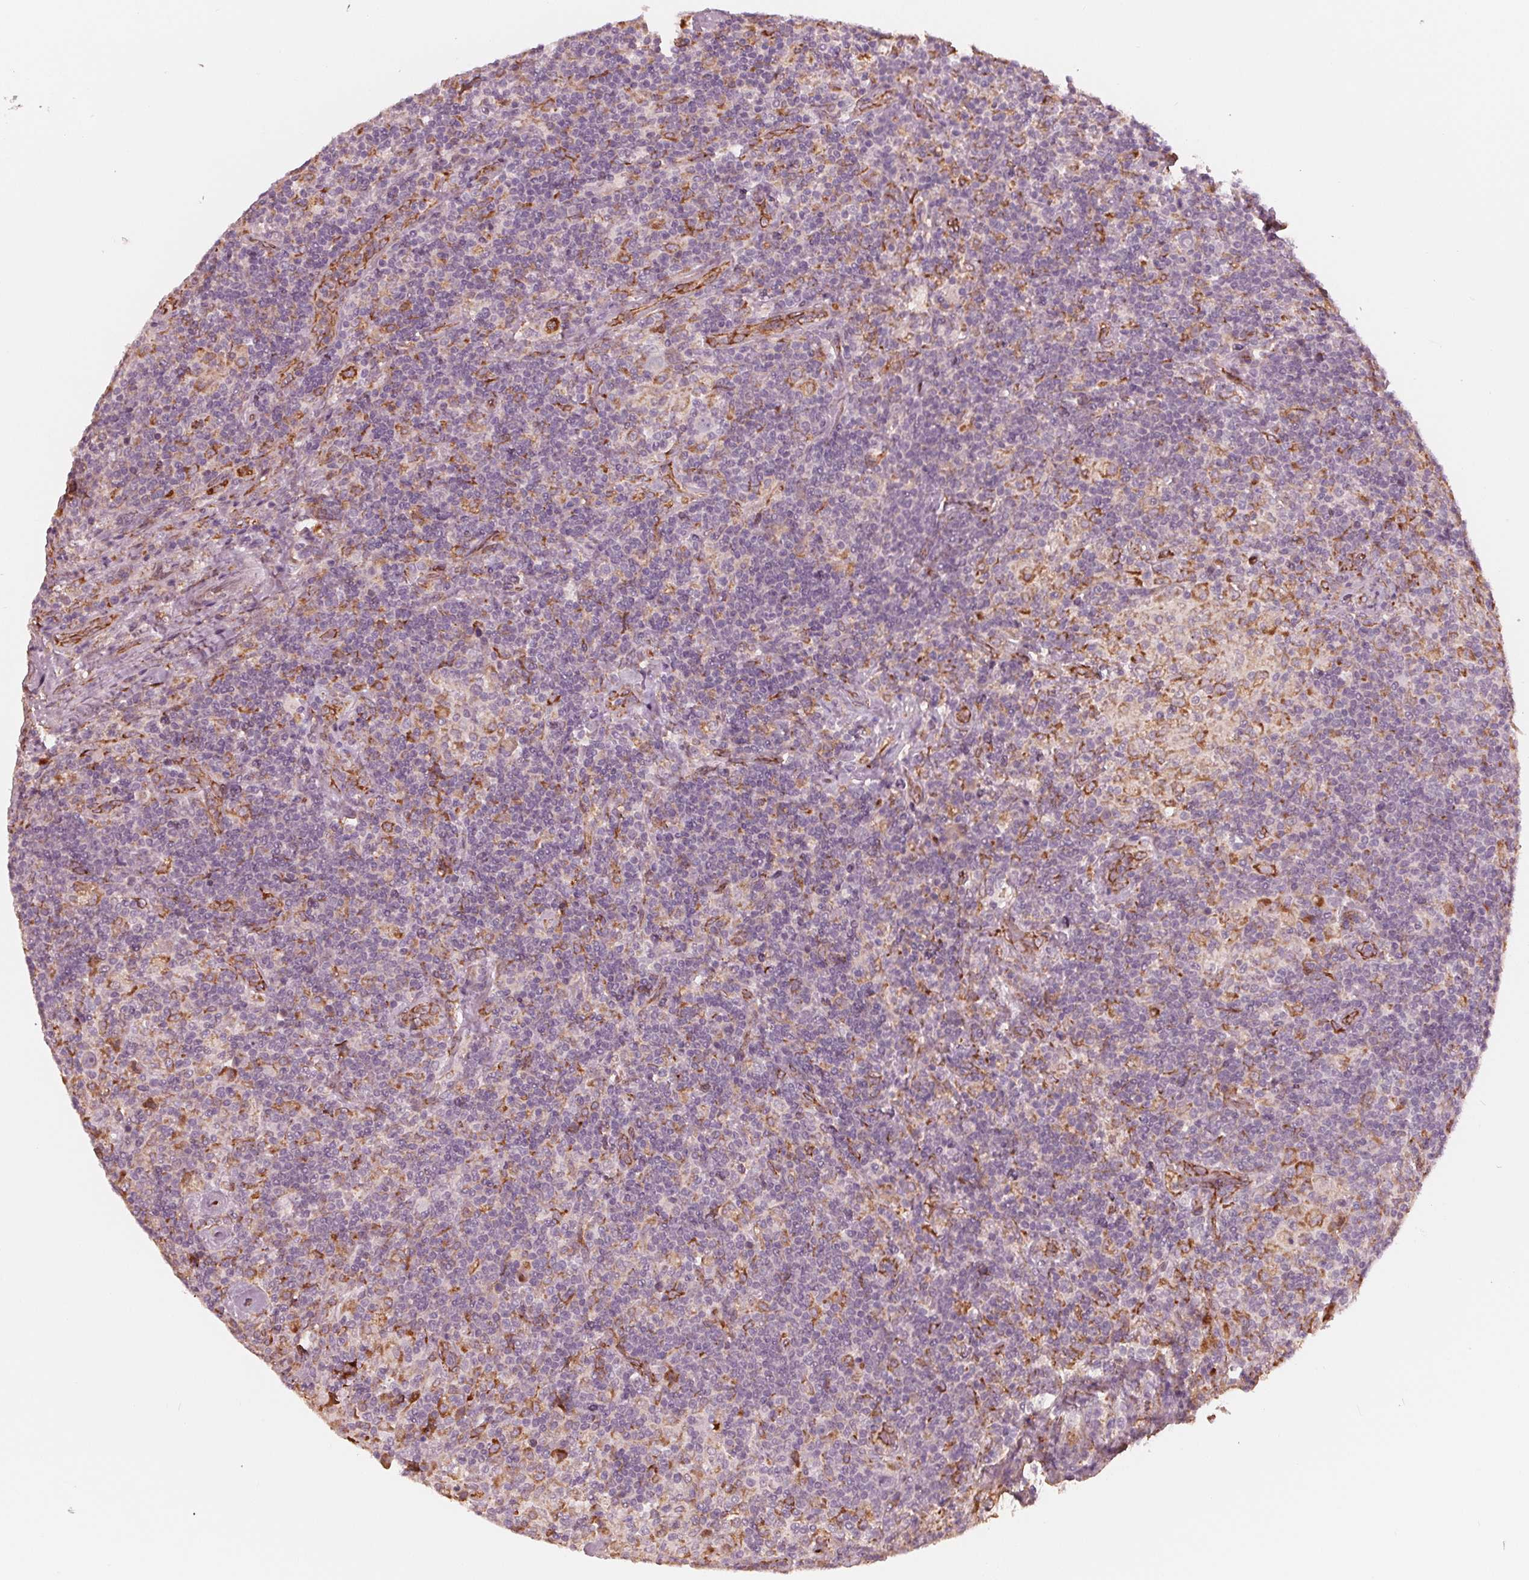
{"staining": {"intensity": "moderate", "quantity": "<25%", "location": "cytoplasmic/membranous"}, "tissue": "lymphoma", "cell_type": "Tumor cells", "image_type": "cancer", "snomed": [{"axis": "morphology", "description": "Hodgkin's disease, NOS"}, {"axis": "topography", "description": "Lymph node"}], "caption": "Hodgkin's disease tissue exhibits moderate cytoplasmic/membranous positivity in approximately <25% of tumor cells, visualized by immunohistochemistry.", "gene": "IKBIP", "patient": {"sex": "male", "age": 70}}